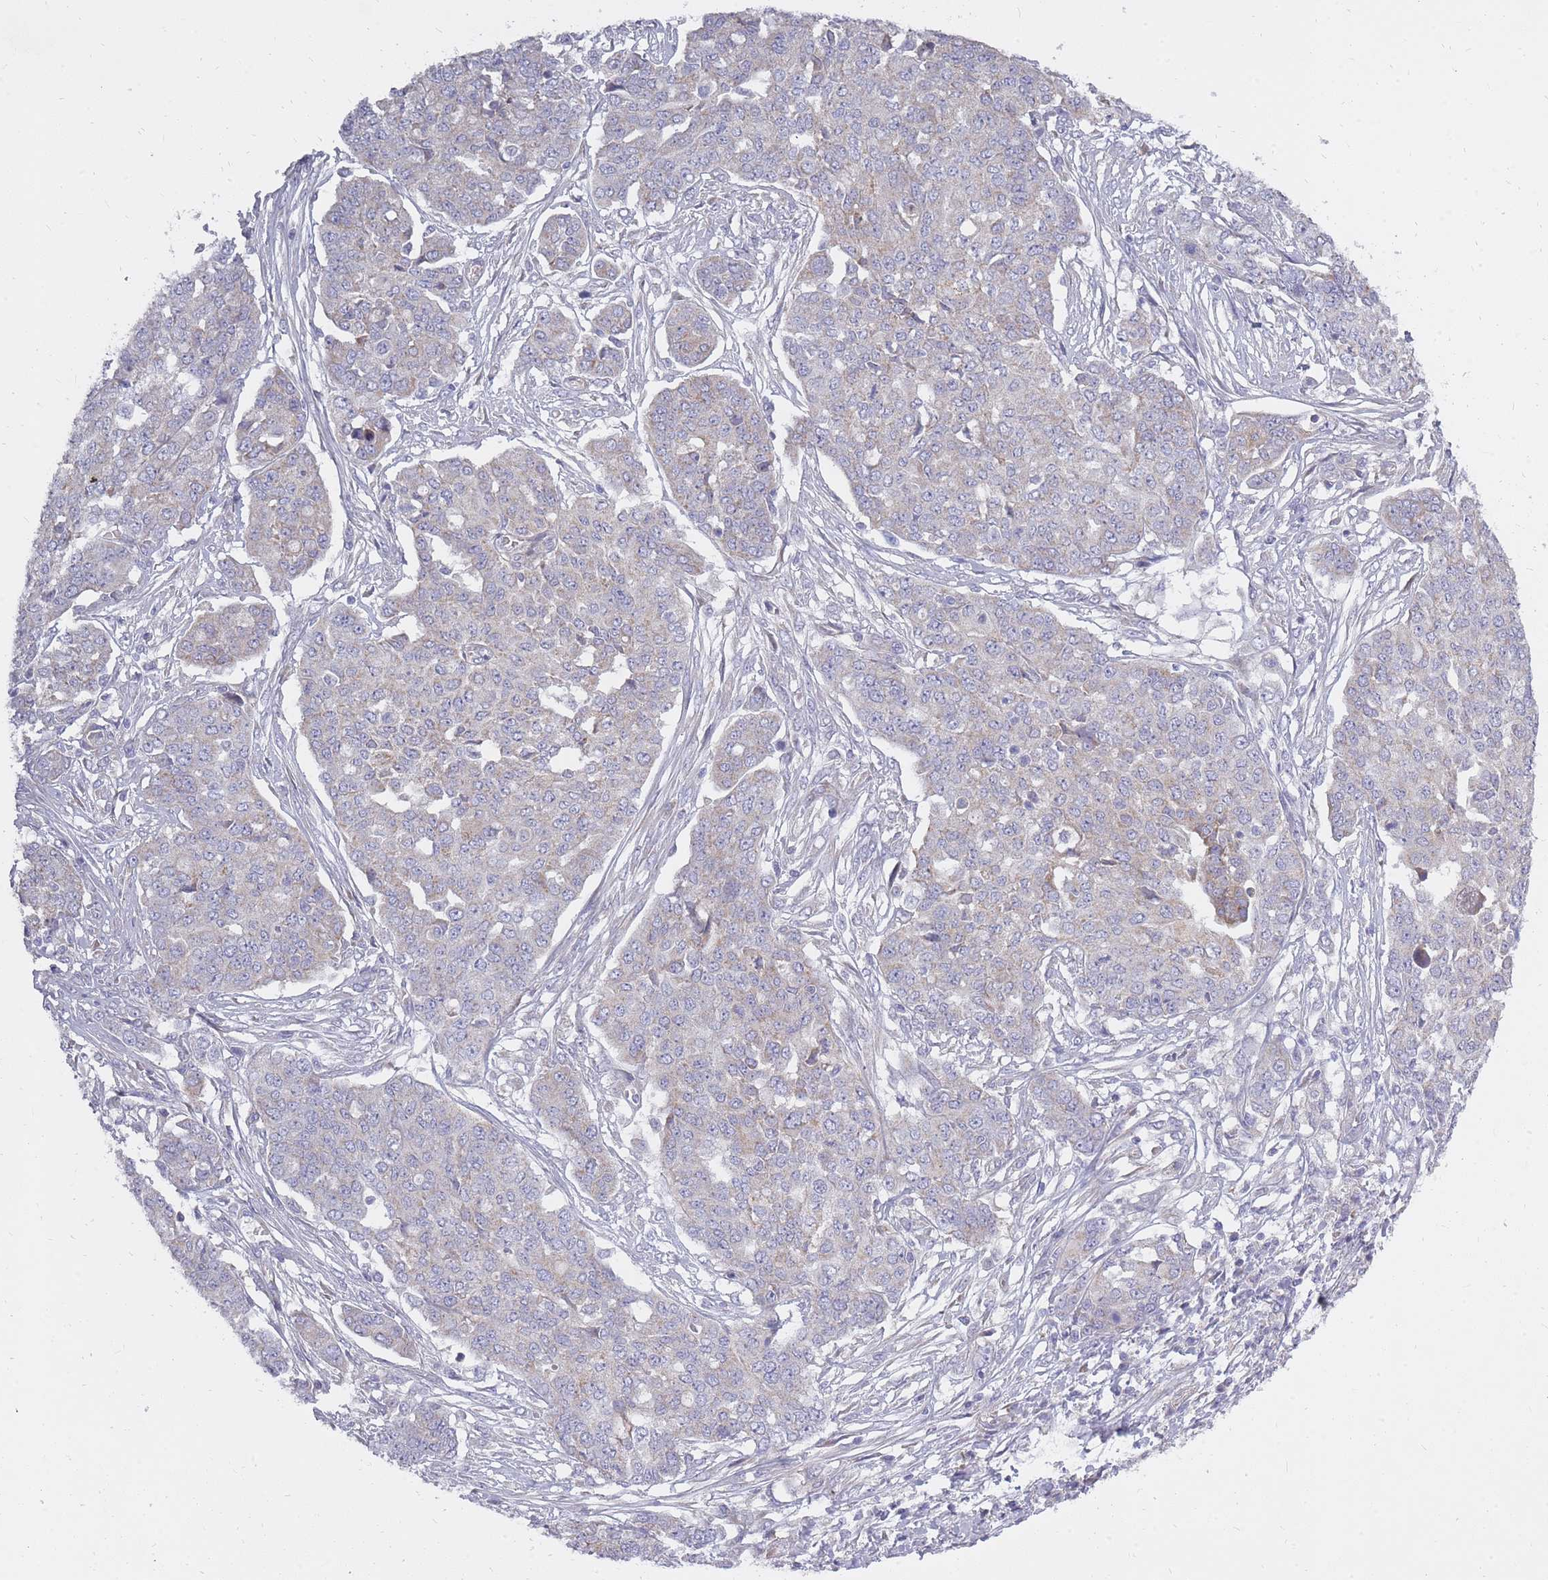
{"staining": {"intensity": "negative", "quantity": "none", "location": "none"}, "tissue": "ovarian cancer", "cell_type": "Tumor cells", "image_type": "cancer", "snomed": [{"axis": "morphology", "description": "Cystadenocarcinoma, serous, NOS"}, {"axis": "topography", "description": "Soft tissue"}, {"axis": "topography", "description": "Ovary"}], "caption": "An image of ovarian cancer stained for a protein shows no brown staining in tumor cells.", "gene": "ALKBH4", "patient": {"sex": "female", "age": 57}}